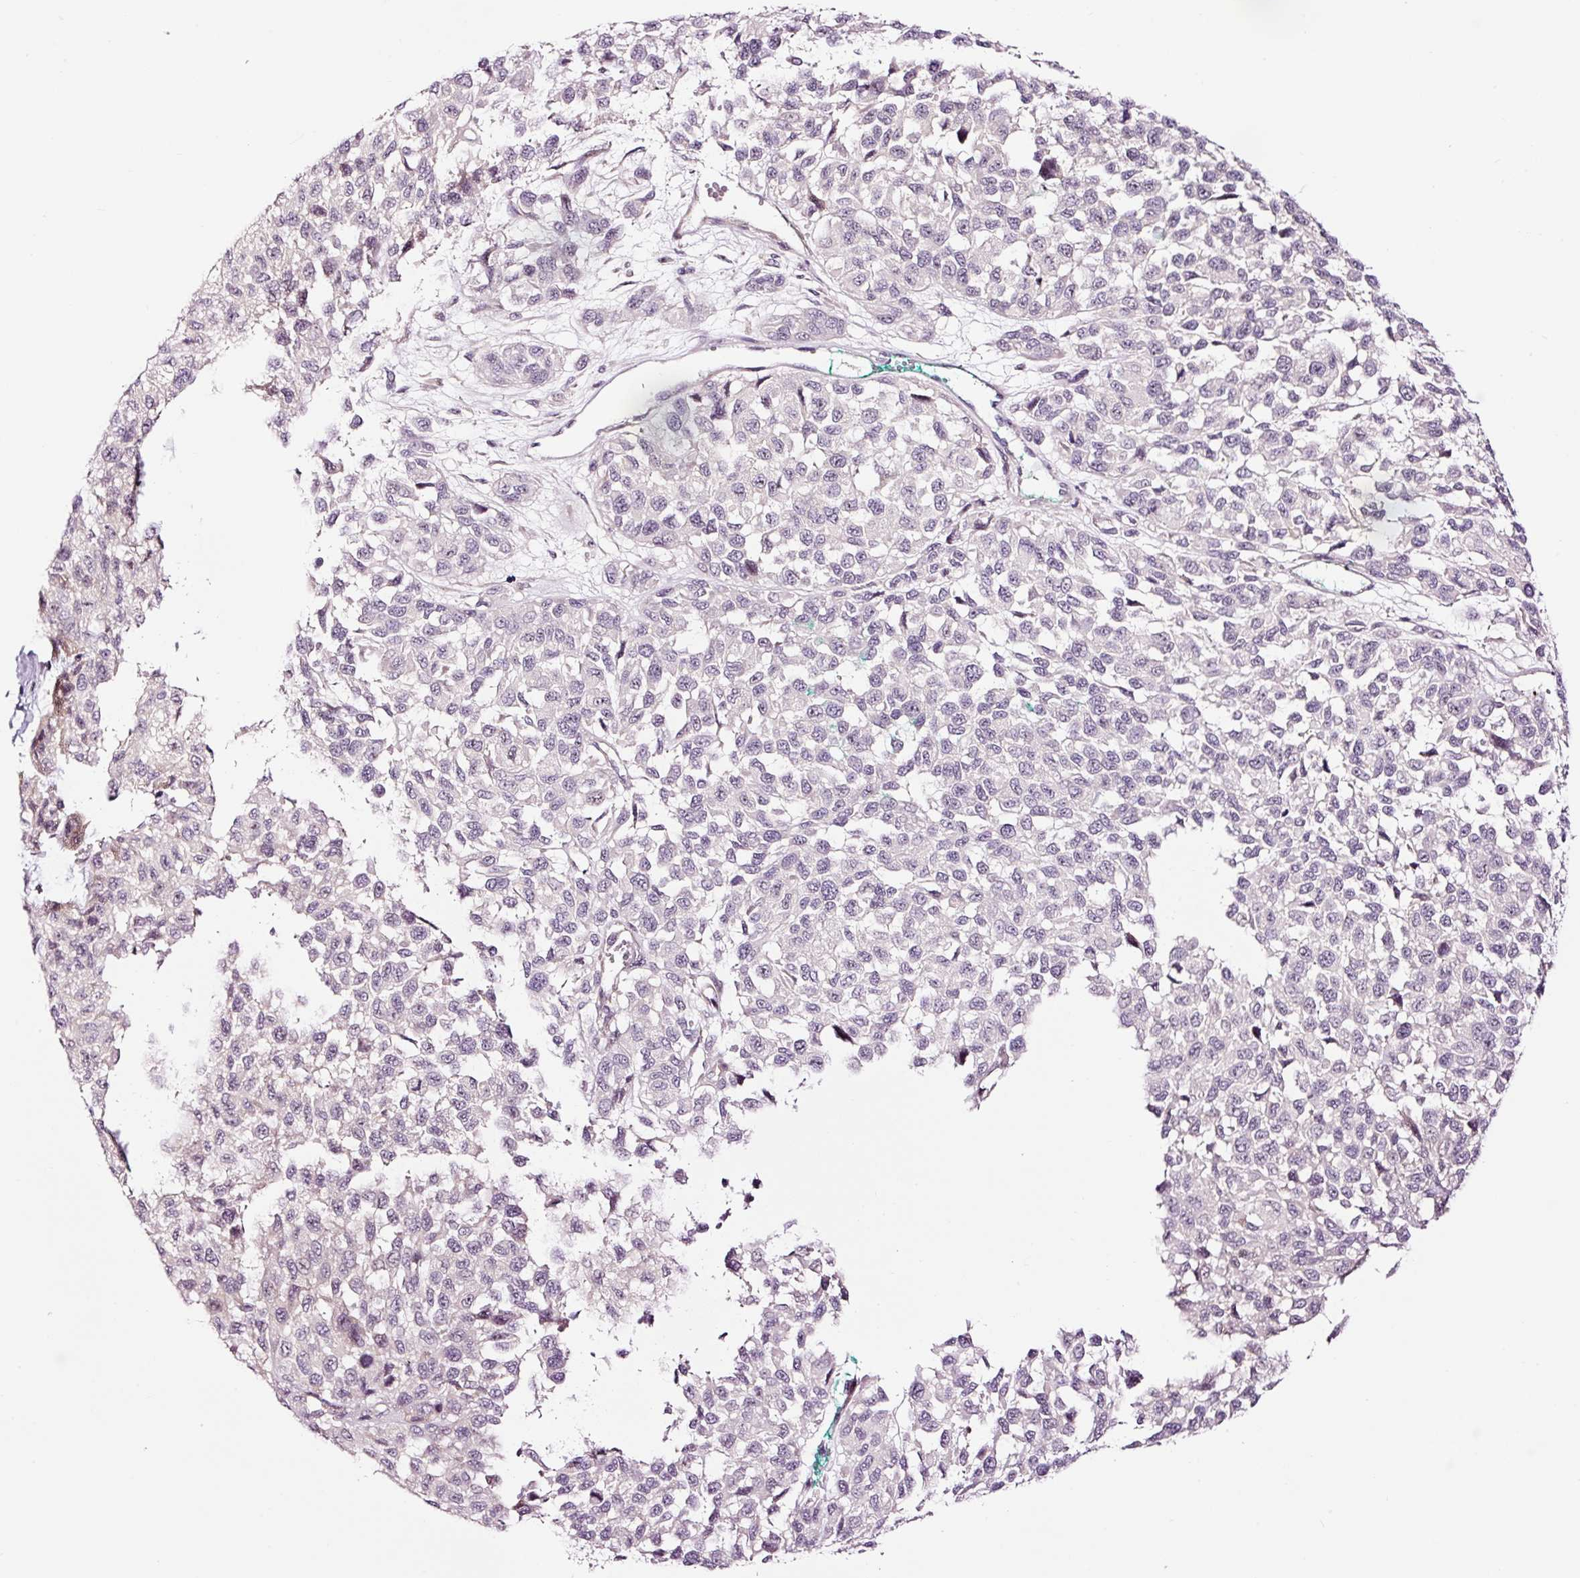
{"staining": {"intensity": "negative", "quantity": "none", "location": "none"}, "tissue": "melanoma", "cell_type": "Tumor cells", "image_type": "cancer", "snomed": [{"axis": "morphology", "description": "Malignant melanoma, NOS"}, {"axis": "topography", "description": "Skin"}], "caption": "Immunohistochemistry micrograph of human melanoma stained for a protein (brown), which exhibits no expression in tumor cells. (DAB IHC visualized using brightfield microscopy, high magnification).", "gene": "UTP14A", "patient": {"sex": "male", "age": 62}}